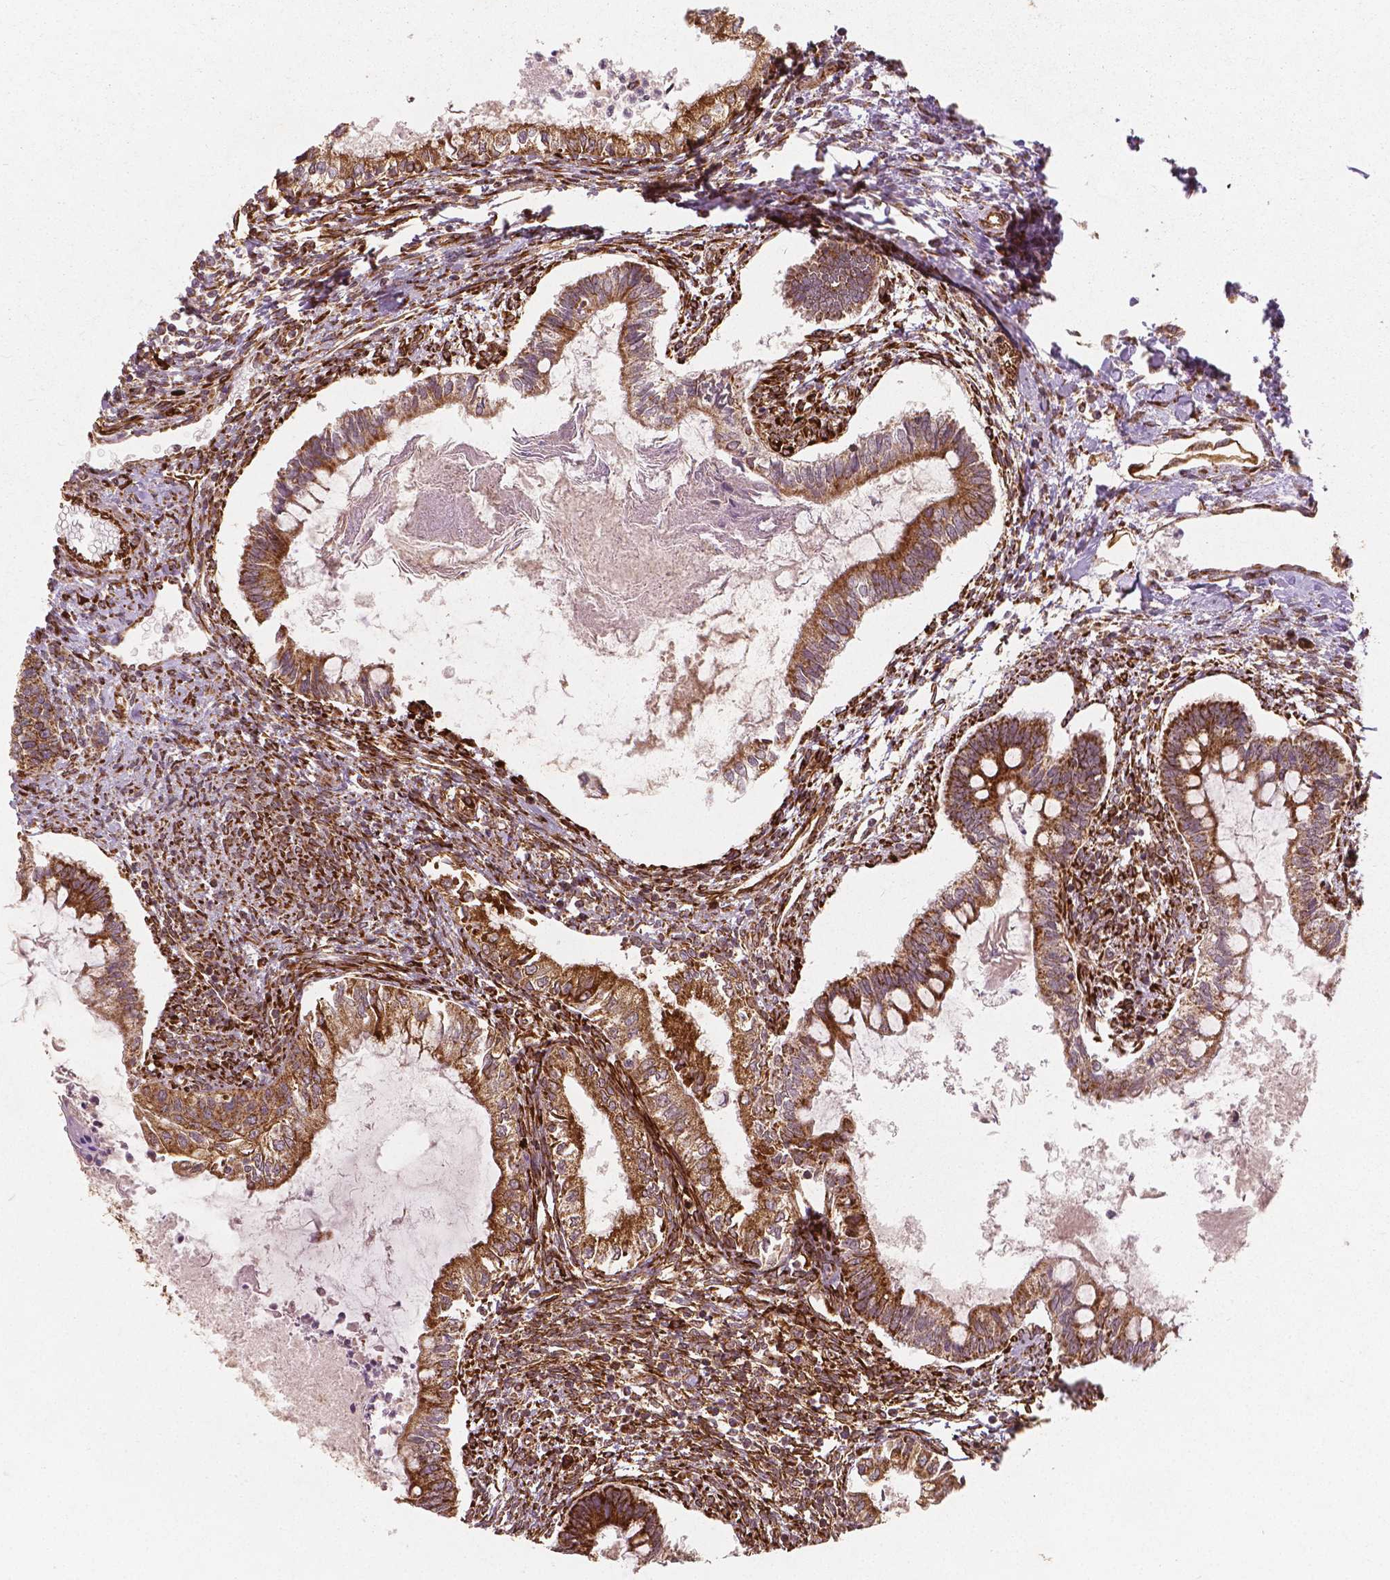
{"staining": {"intensity": "moderate", "quantity": ">75%", "location": "cytoplasmic/membranous"}, "tissue": "testis cancer", "cell_type": "Tumor cells", "image_type": "cancer", "snomed": [{"axis": "morphology", "description": "Carcinoma, Embryonal, NOS"}, {"axis": "topography", "description": "Testis"}], "caption": "An image of testis cancer stained for a protein demonstrates moderate cytoplasmic/membranous brown staining in tumor cells.", "gene": "PGAM5", "patient": {"sex": "male", "age": 37}}